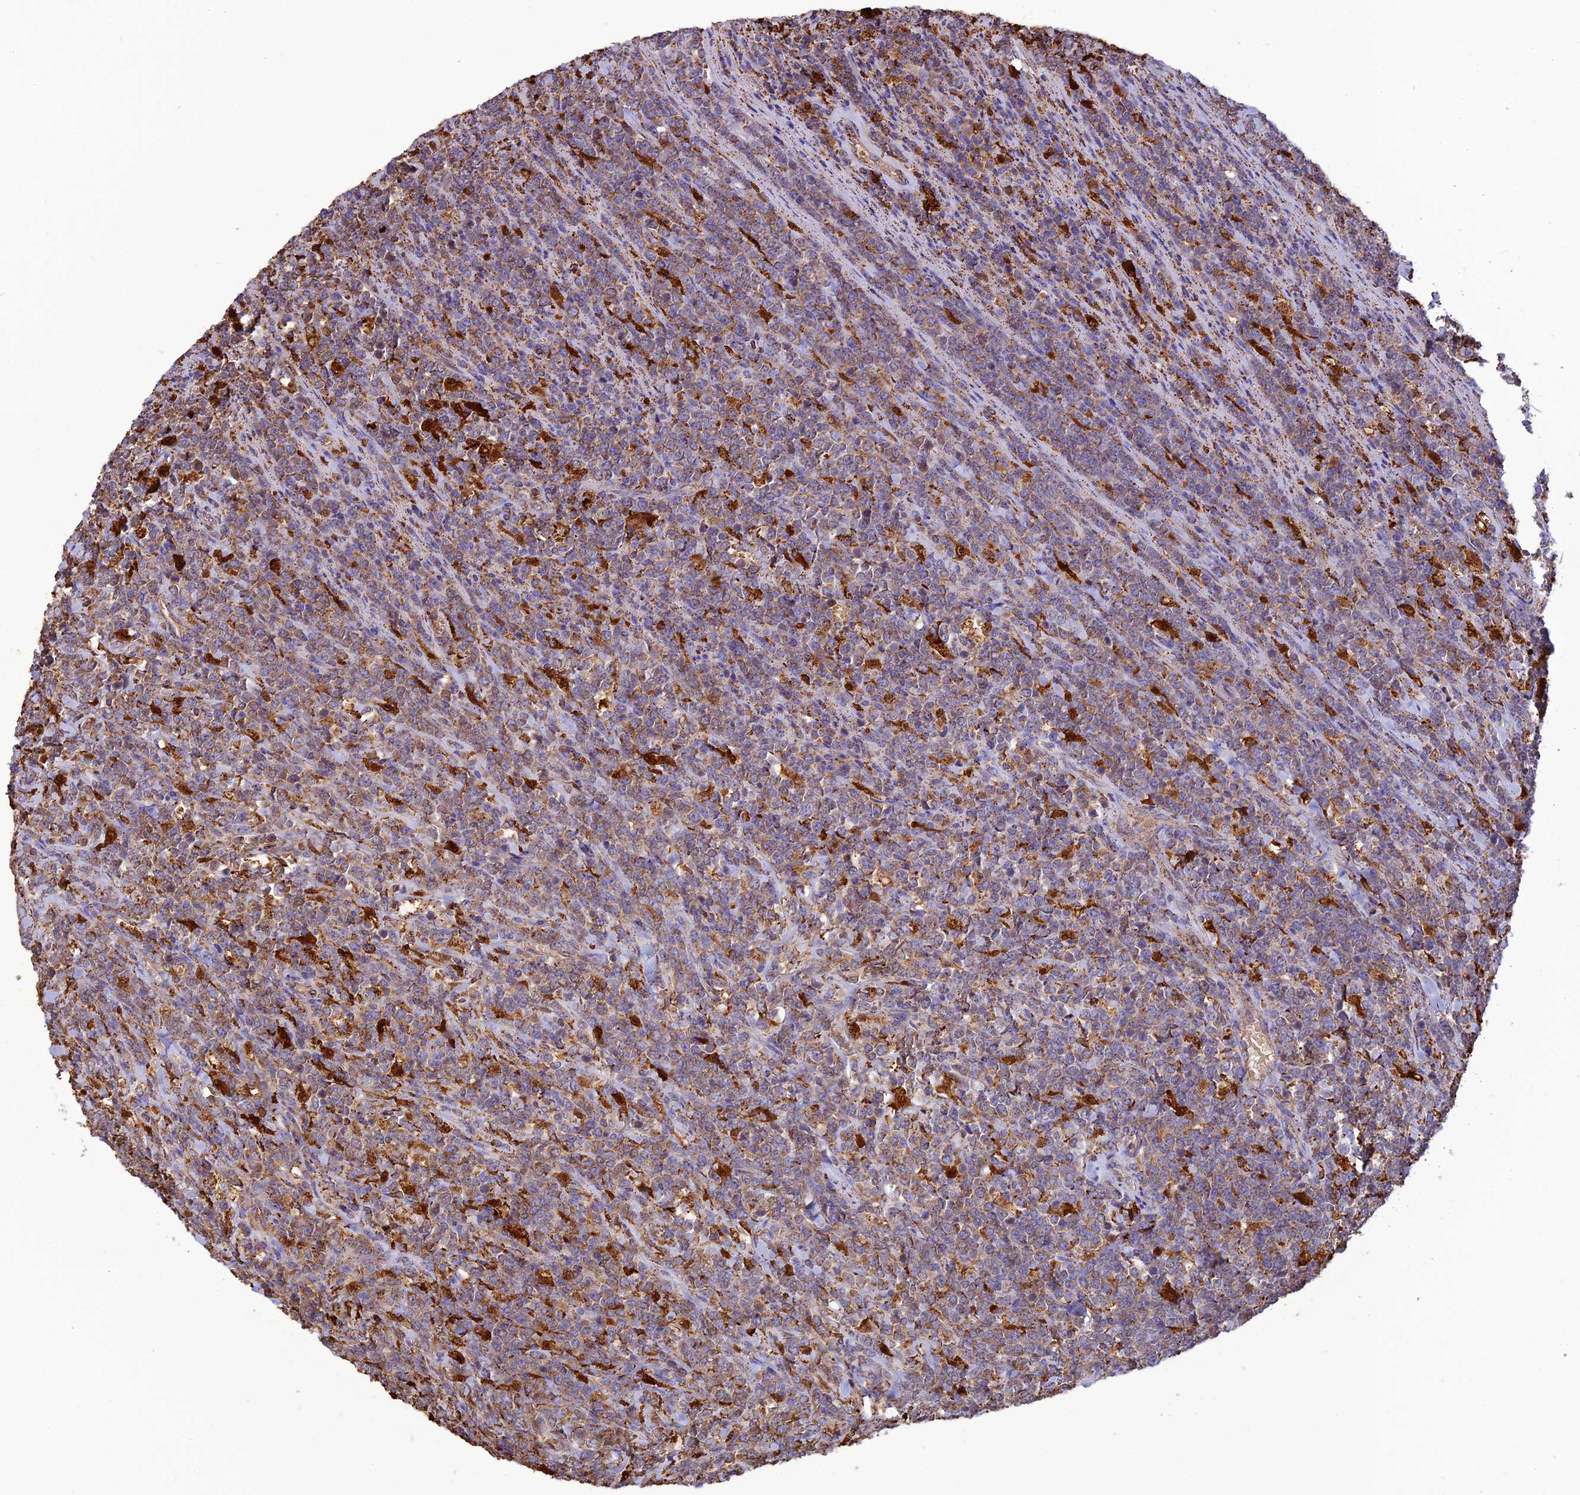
{"staining": {"intensity": "weak", "quantity": "25%-75%", "location": "cytoplasmic/membranous"}, "tissue": "lymphoma", "cell_type": "Tumor cells", "image_type": "cancer", "snomed": [{"axis": "morphology", "description": "Malignant lymphoma, non-Hodgkin's type, High grade"}, {"axis": "topography", "description": "Small intestine"}], "caption": "The micrograph reveals staining of lymphoma, revealing weak cytoplasmic/membranous protein staining (brown color) within tumor cells.", "gene": "KCNG1", "patient": {"sex": "male", "age": 8}}